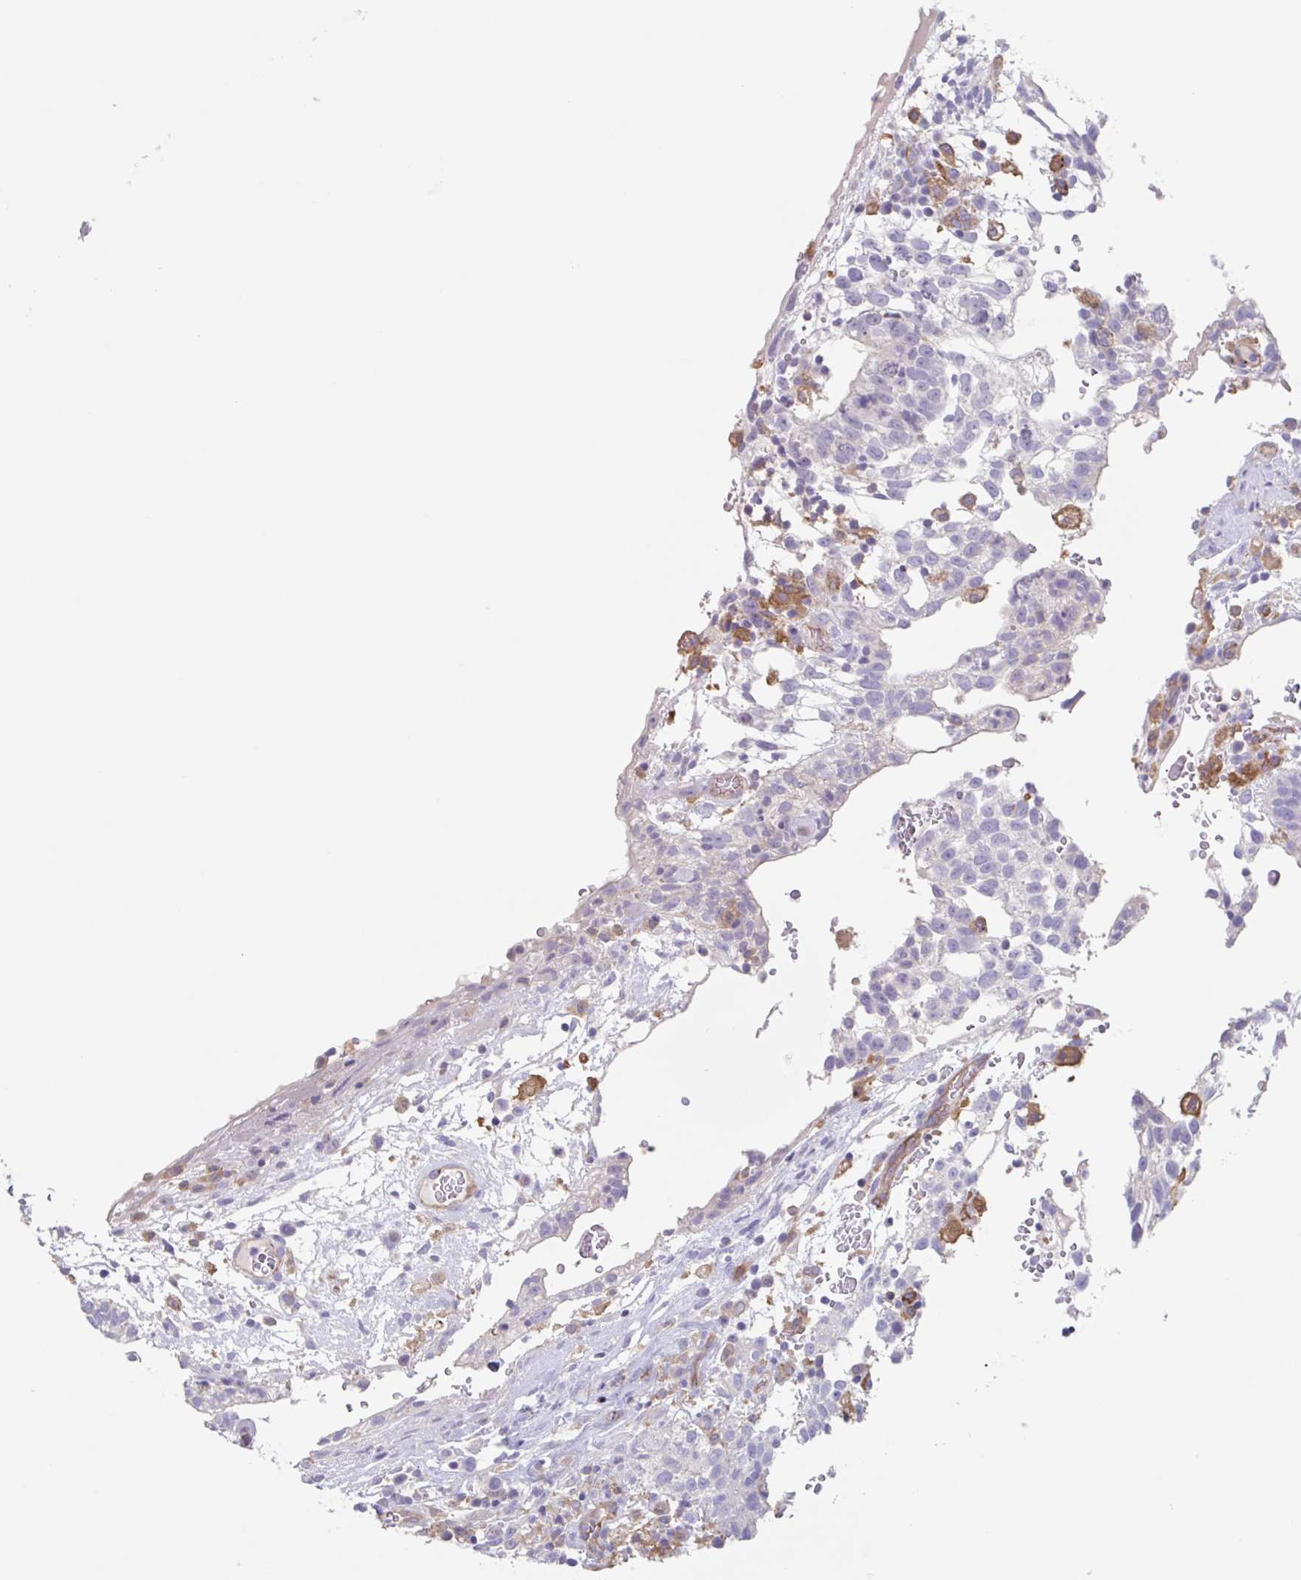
{"staining": {"intensity": "negative", "quantity": "none", "location": "none"}, "tissue": "testis cancer", "cell_type": "Tumor cells", "image_type": "cancer", "snomed": [{"axis": "morphology", "description": "Carcinoma, Embryonal, NOS"}, {"axis": "topography", "description": "Testis"}], "caption": "Immunohistochemical staining of human testis cancer (embryonal carcinoma) displays no significant positivity in tumor cells.", "gene": "EHD4", "patient": {"sex": "male", "age": 32}}